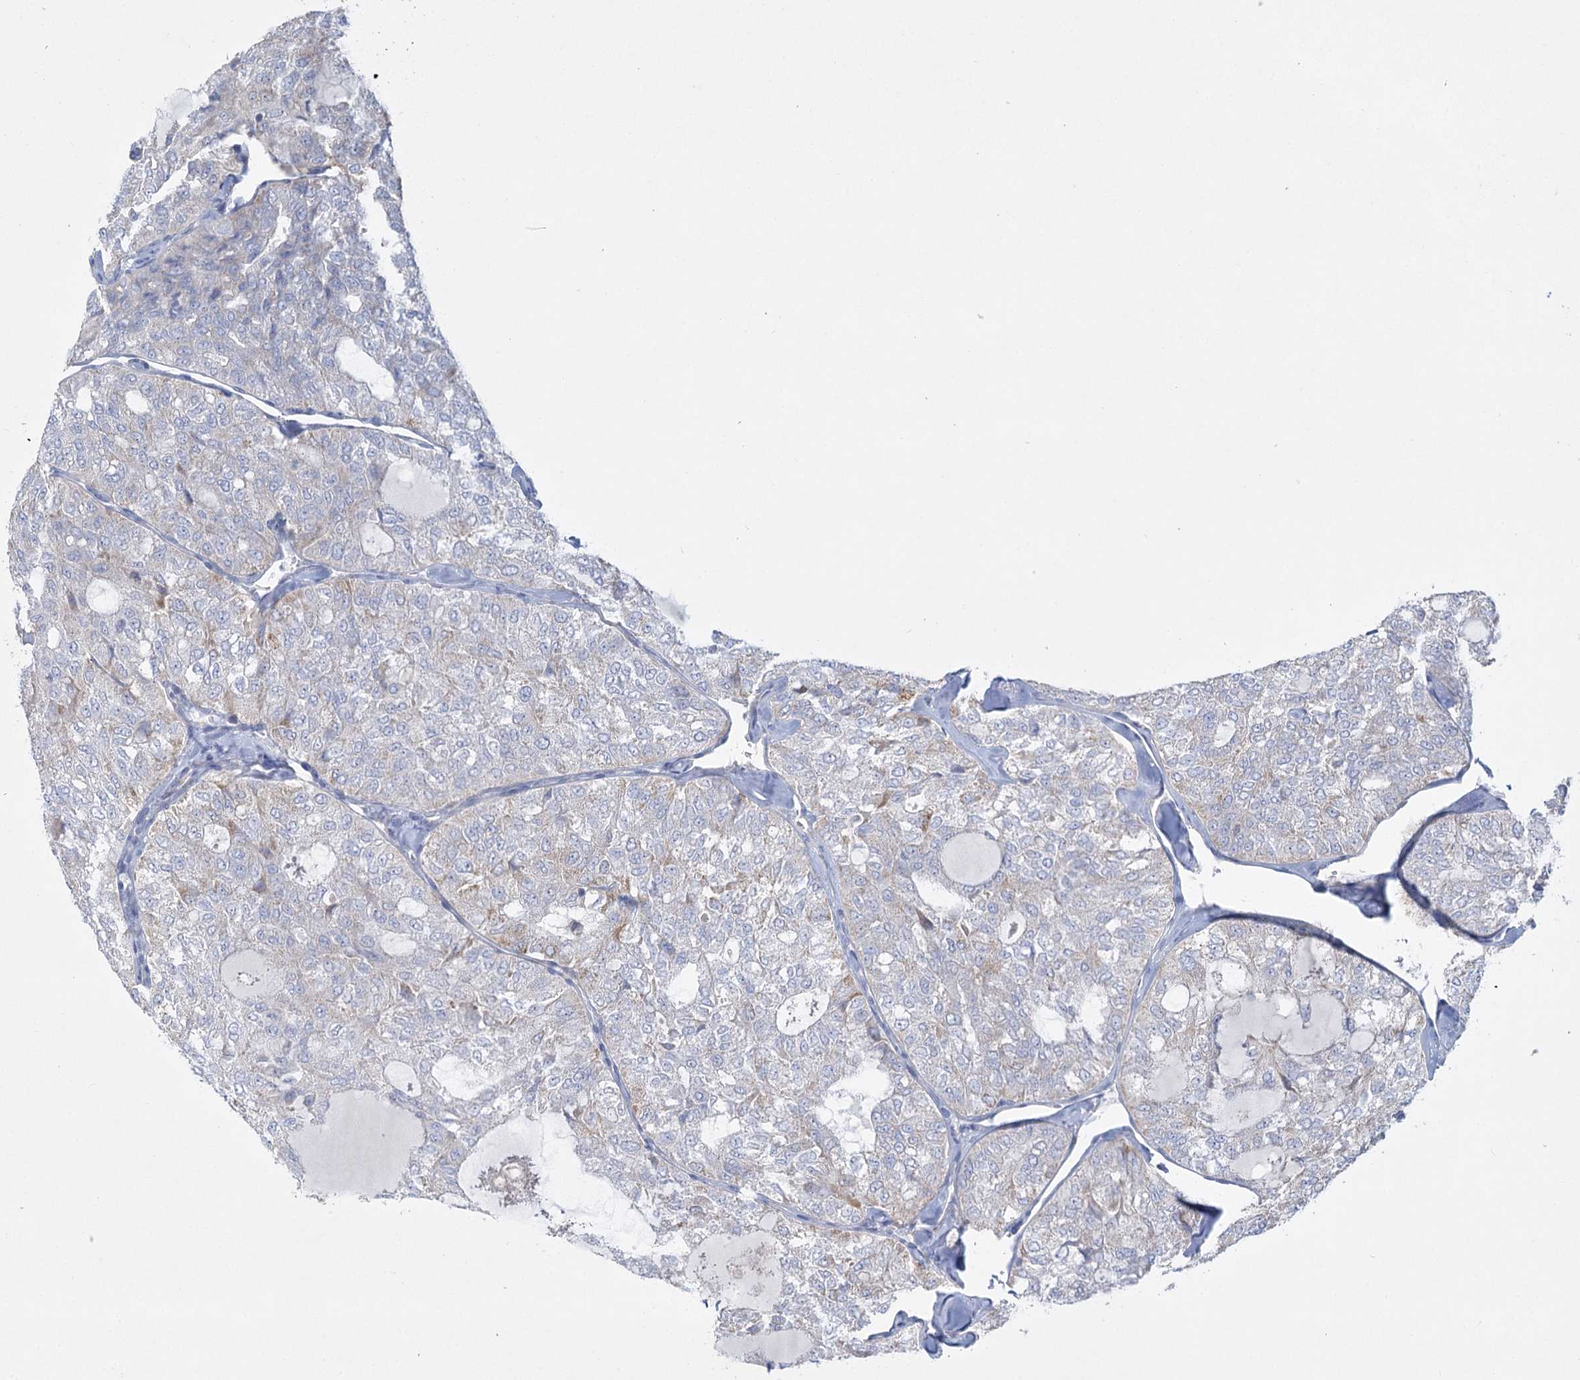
{"staining": {"intensity": "negative", "quantity": "none", "location": "none"}, "tissue": "thyroid cancer", "cell_type": "Tumor cells", "image_type": "cancer", "snomed": [{"axis": "morphology", "description": "Follicular adenoma carcinoma, NOS"}, {"axis": "topography", "description": "Thyroid gland"}], "caption": "Human follicular adenoma carcinoma (thyroid) stained for a protein using immunohistochemistry displays no expression in tumor cells.", "gene": "DHTKD1", "patient": {"sex": "male", "age": 75}}